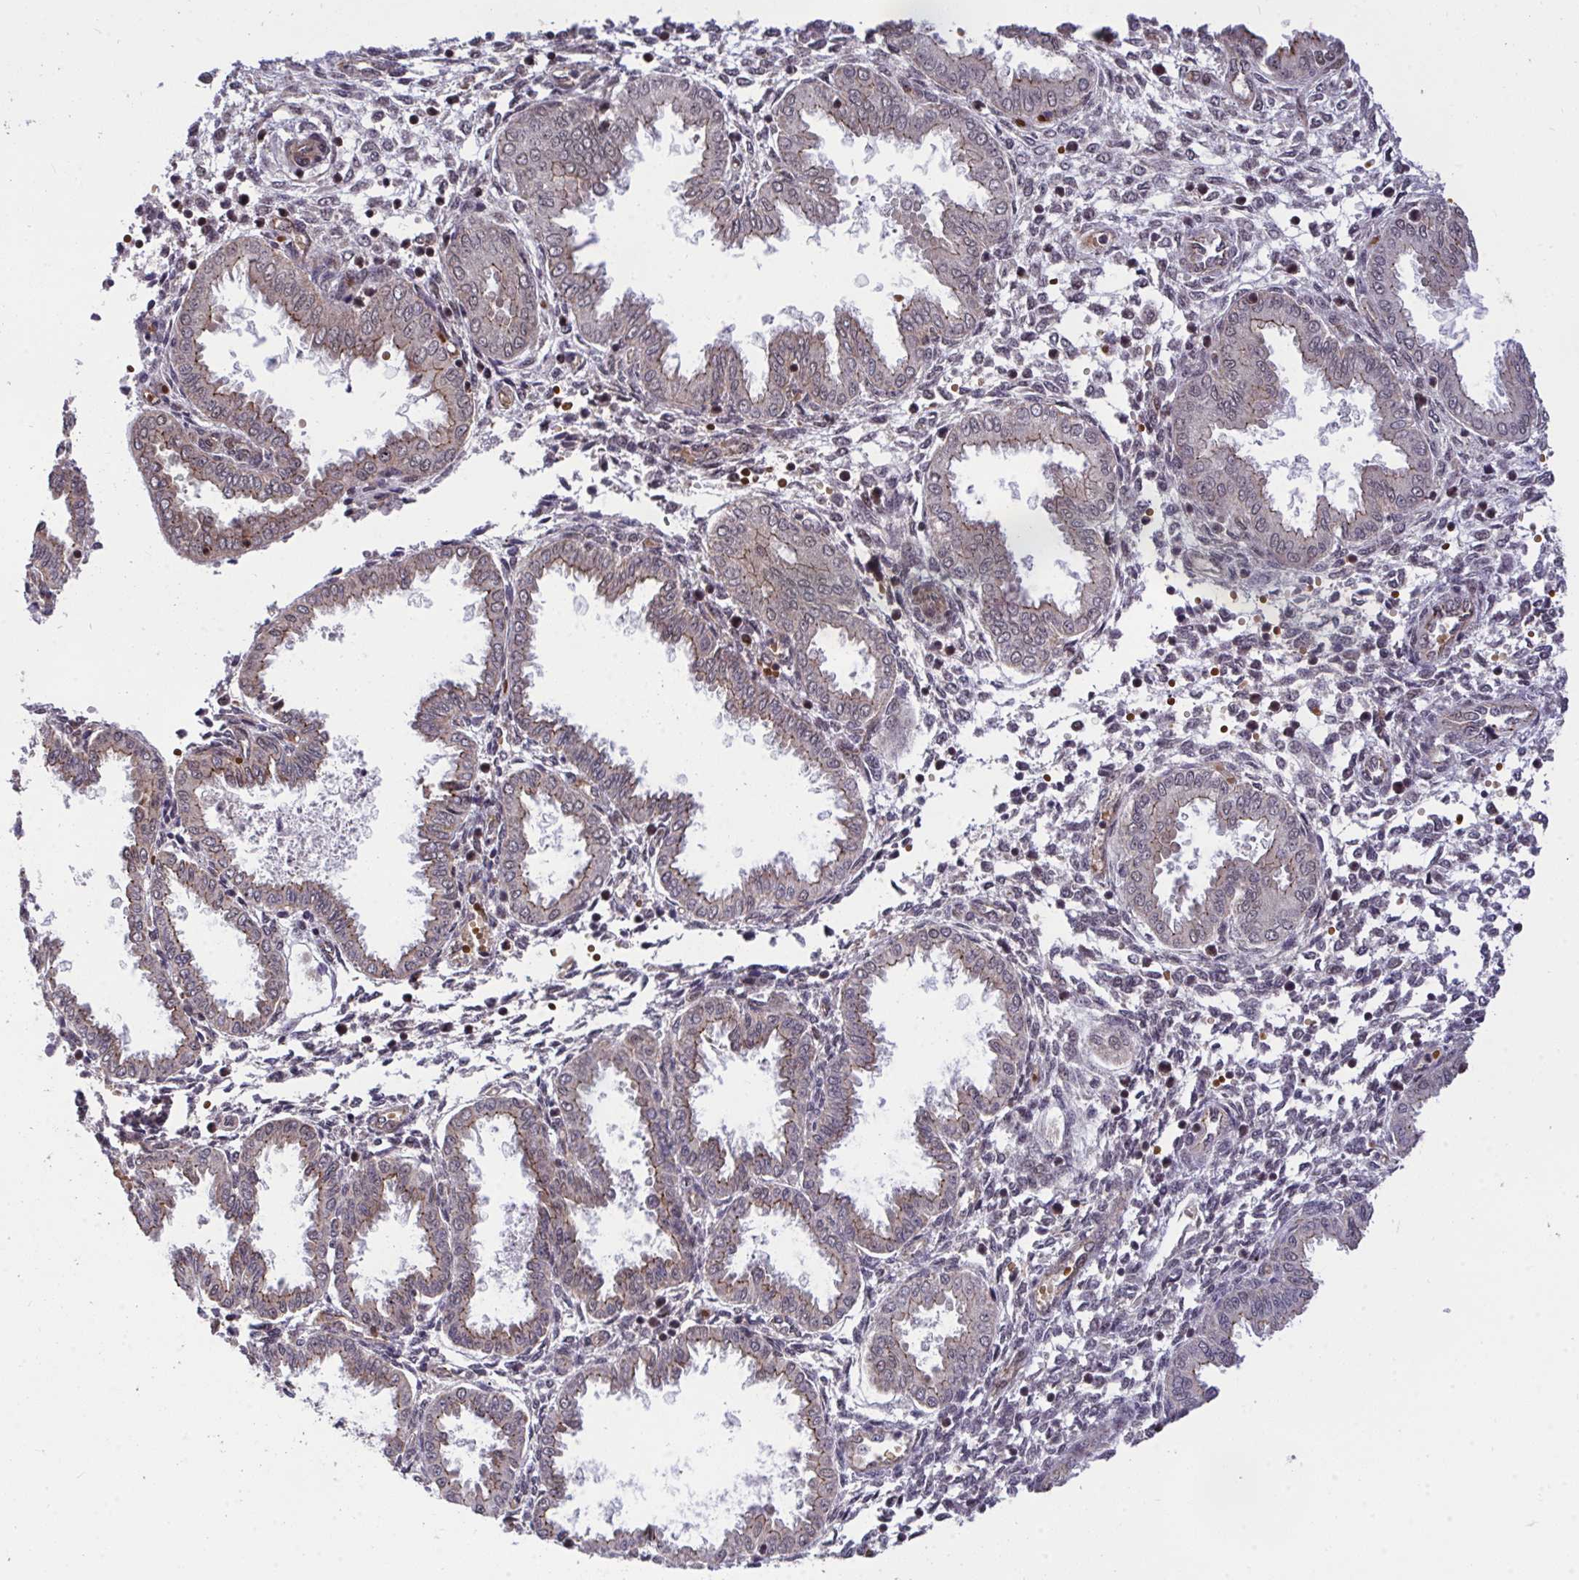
{"staining": {"intensity": "negative", "quantity": "none", "location": "none"}, "tissue": "endometrium", "cell_type": "Cells in endometrial stroma", "image_type": "normal", "snomed": [{"axis": "morphology", "description": "Normal tissue, NOS"}, {"axis": "topography", "description": "Endometrium"}], "caption": "Immunohistochemistry photomicrograph of benign endometrium: human endometrium stained with DAB exhibits no significant protein staining in cells in endometrial stroma. (DAB (3,3'-diaminobenzidine) immunohistochemistry (IHC) visualized using brightfield microscopy, high magnification).", "gene": "PPP1CA", "patient": {"sex": "female", "age": 33}}